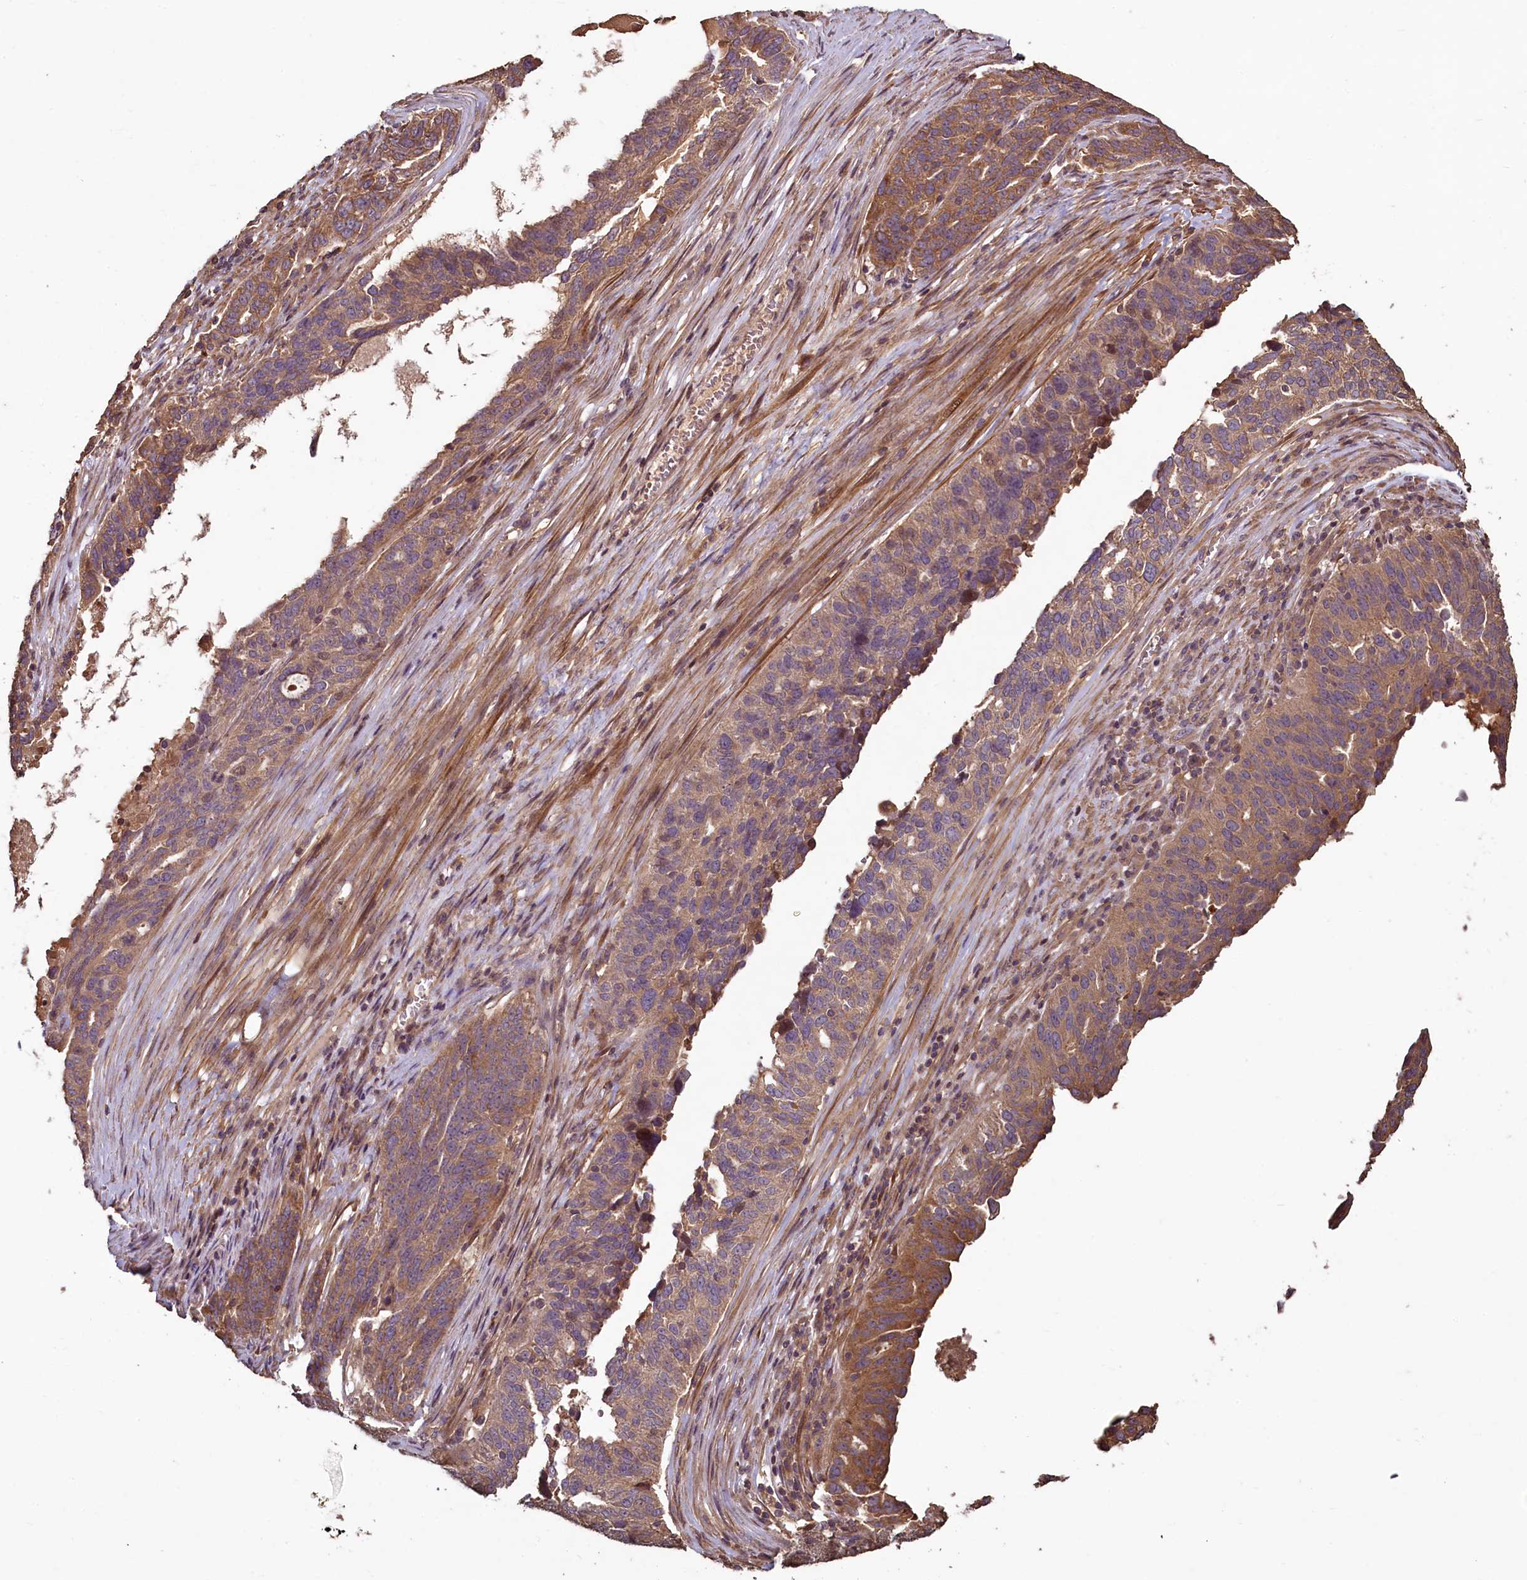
{"staining": {"intensity": "moderate", "quantity": ">75%", "location": "cytoplasmic/membranous"}, "tissue": "ovarian cancer", "cell_type": "Tumor cells", "image_type": "cancer", "snomed": [{"axis": "morphology", "description": "Cystadenocarcinoma, serous, NOS"}, {"axis": "topography", "description": "Ovary"}], "caption": "Human ovarian cancer stained with a brown dye reveals moderate cytoplasmic/membranous positive staining in about >75% of tumor cells.", "gene": "NUDT6", "patient": {"sex": "female", "age": 59}}